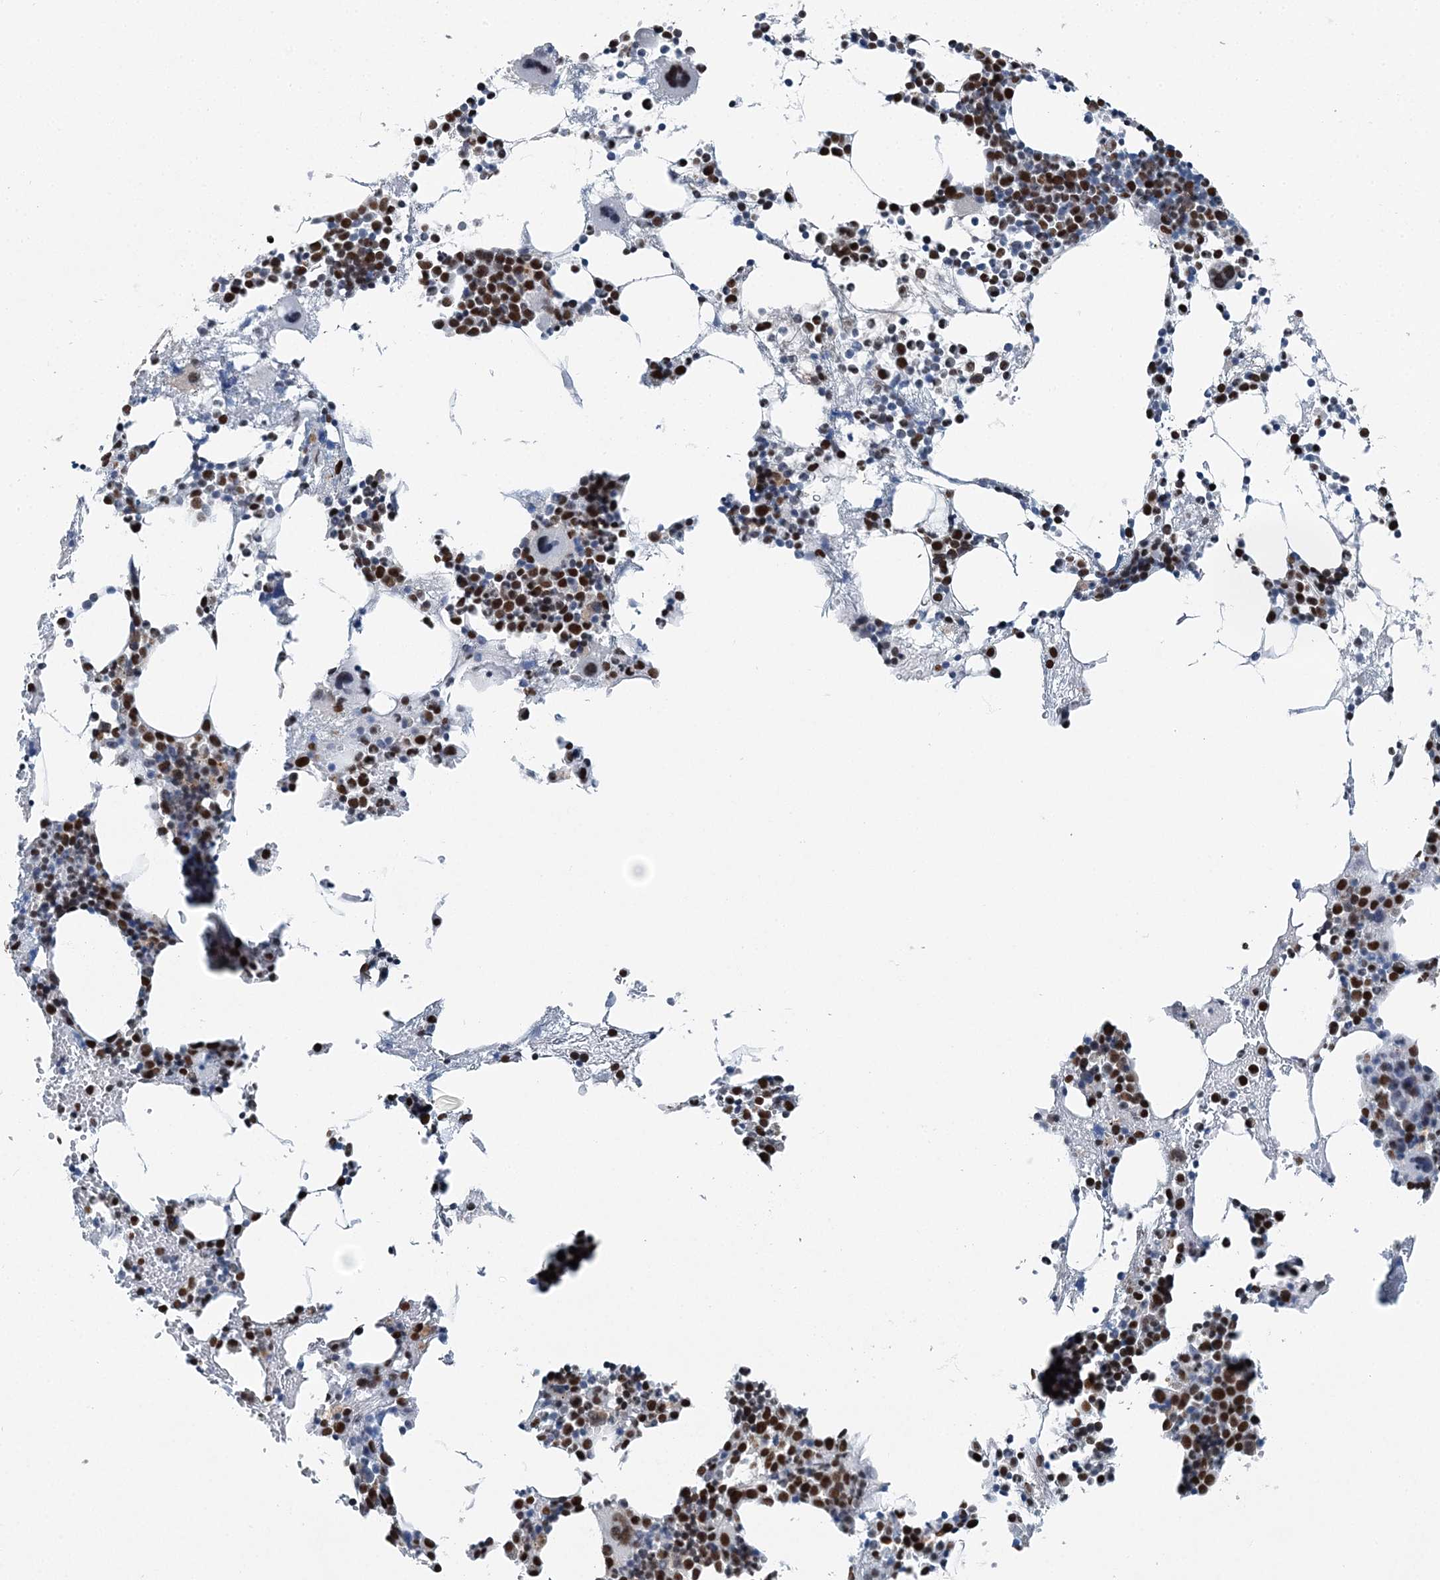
{"staining": {"intensity": "strong", "quantity": "25%-75%", "location": "nuclear"}, "tissue": "bone marrow", "cell_type": "Hematopoietic cells", "image_type": "normal", "snomed": [{"axis": "morphology", "description": "Normal tissue, NOS"}, {"axis": "topography", "description": "Bone marrow"}], "caption": "Protein analysis of unremarkable bone marrow reveals strong nuclear positivity in approximately 25%-75% of hematopoietic cells. (IHC, brightfield microscopy, high magnification).", "gene": "HAT1", "patient": {"sex": "female", "age": 52}}